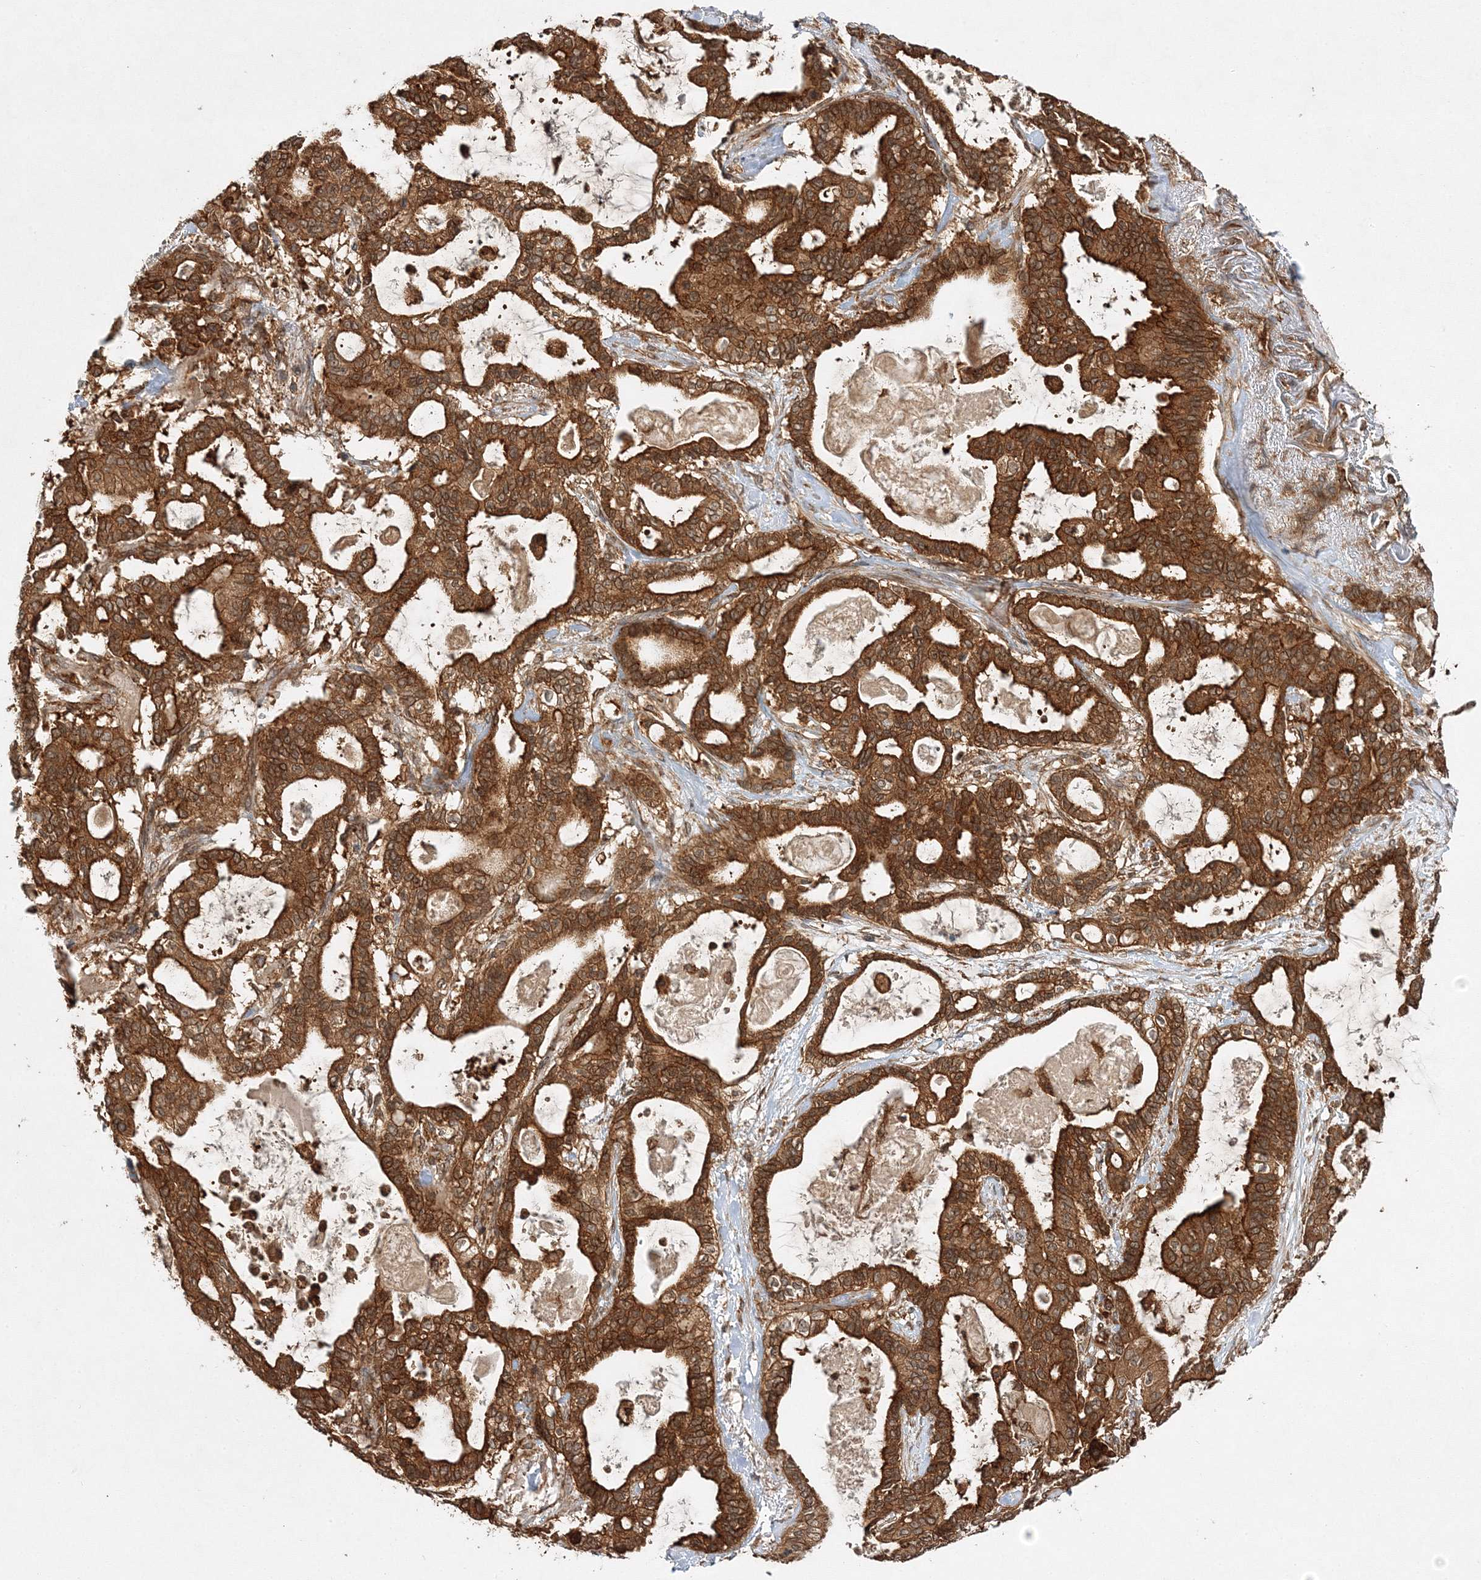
{"staining": {"intensity": "strong", "quantity": ">75%", "location": "cytoplasmic/membranous"}, "tissue": "pancreatic cancer", "cell_type": "Tumor cells", "image_type": "cancer", "snomed": [{"axis": "morphology", "description": "Adenocarcinoma, NOS"}, {"axis": "topography", "description": "Pancreas"}], "caption": "IHC (DAB) staining of human pancreatic adenocarcinoma exhibits strong cytoplasmic/membranous protein positivity in about >75% of tumor cells.", "gene": "WDR37", "patient": {"sex": "male", "age": 63}}